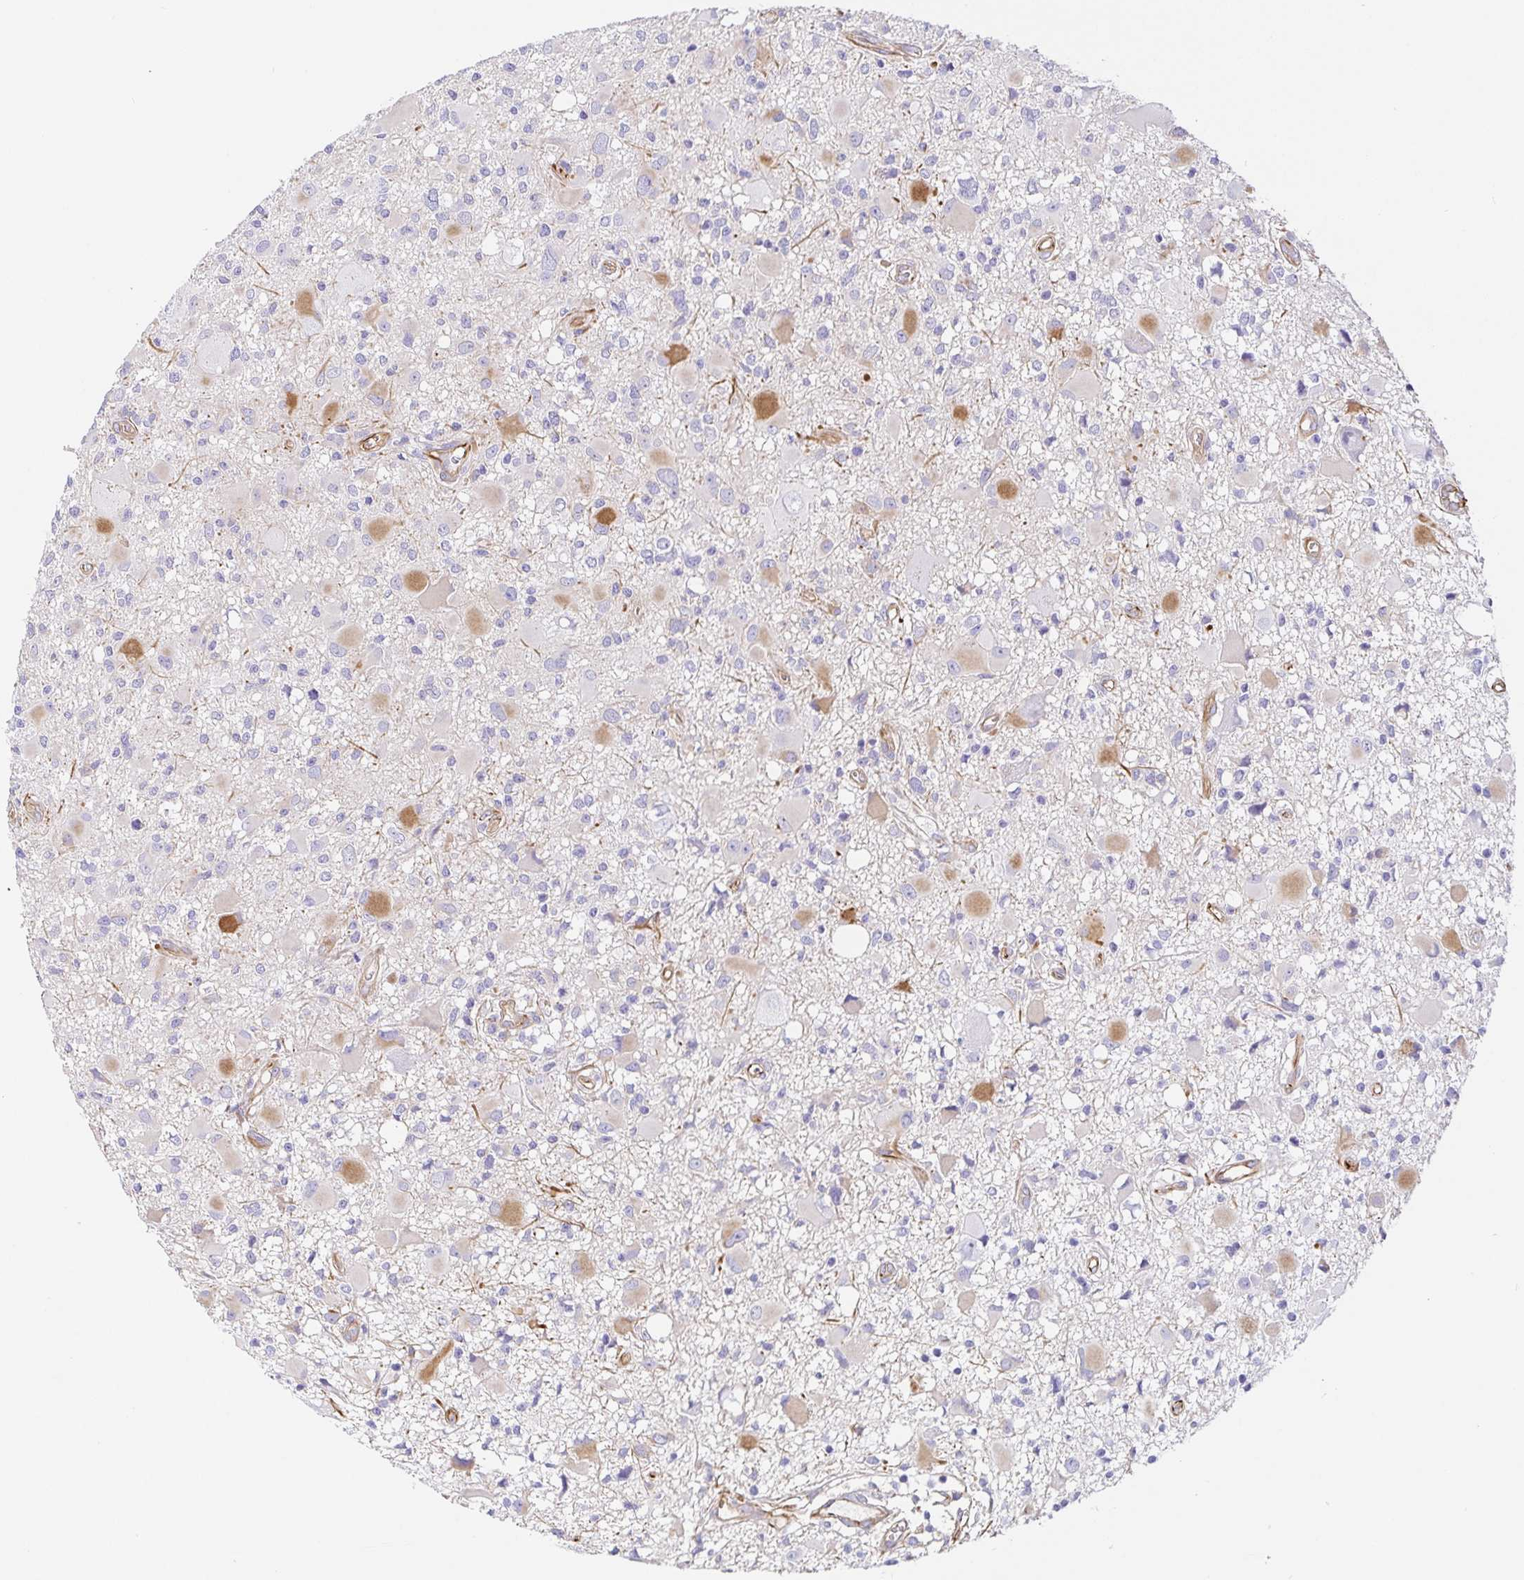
{"staining": {"intensity": "weak", "quantity": "<25%", "location": "cytoplasmic/membranous"}, "tissue": "glioma", "cell_type": "Tumor cells", "image_type": "cancer", "snomed": [{"axis": "morphology", "description": "Glioma, malignant, High grade"}, {"axis": "topography", "description": "Brain"}], "caption": "Malignant glioma (high-grade) was stained to show a protein in brown. There is no significant staining in tumor cells.", "gene": "DOCK1", "patient": {"sex": "male", "age": 54}}